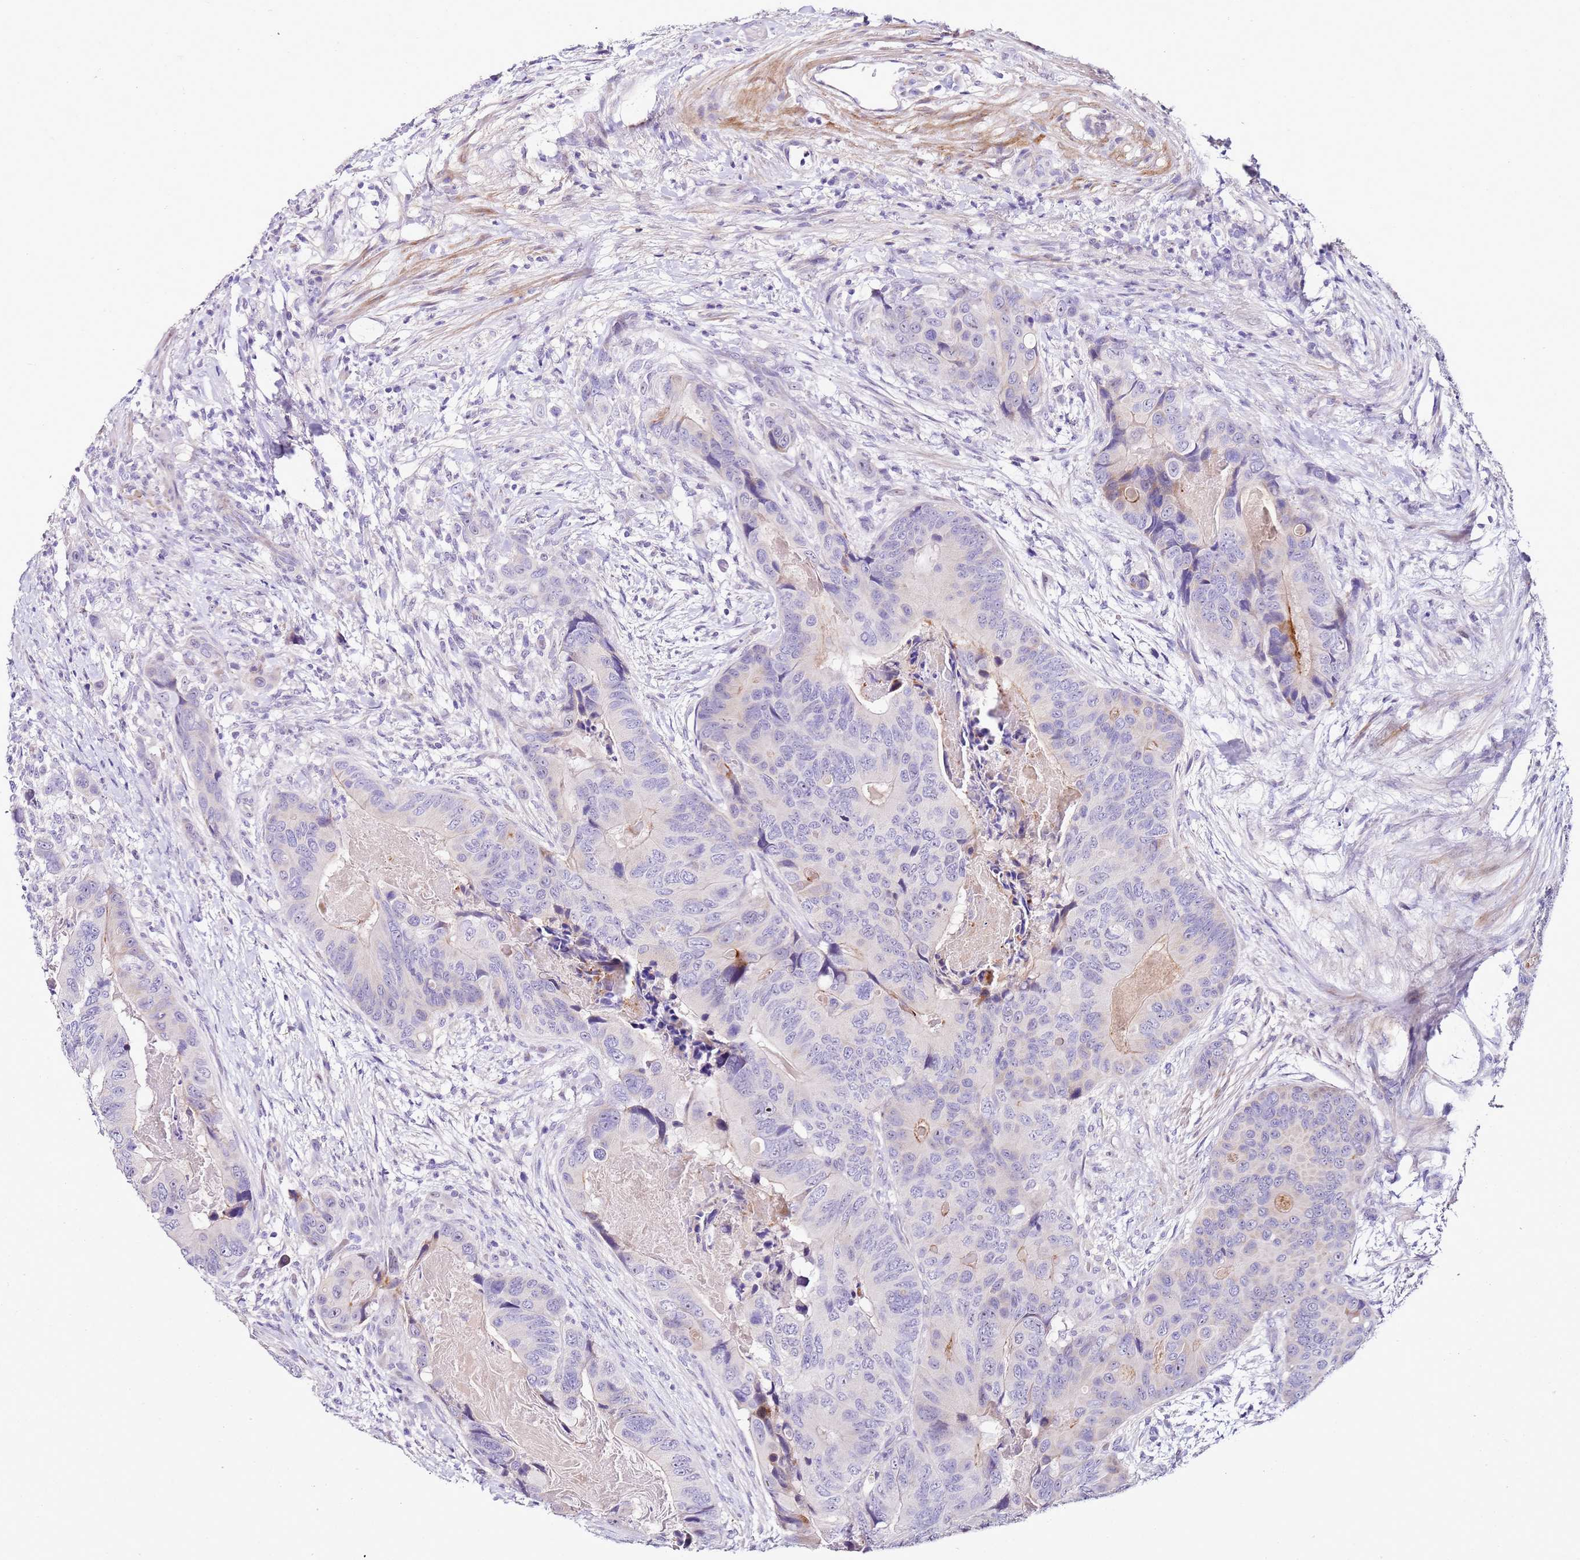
{"staining": {"intensity": "negative", "quantity": "none", "location": "none"}, "tissue": "colorectal cancer", "cell_type": "Tumor cells", "image_type": "cancer", "snomed": [{"axis": "morphology", "description": "Adenocarcinoma, NOS"}, {"axis": "topography", "description": "Colon"}], "caption": "Immunohistochemistry (IHC) micrograph of neoplastic tissue: human adenocarcinoma (colorectal) stained with DAB shows no significant protein staining in tumor cells. Nuclei are stained in blue.", "gene": "HGD", "patient": {"sex": "male", "age": 84}}